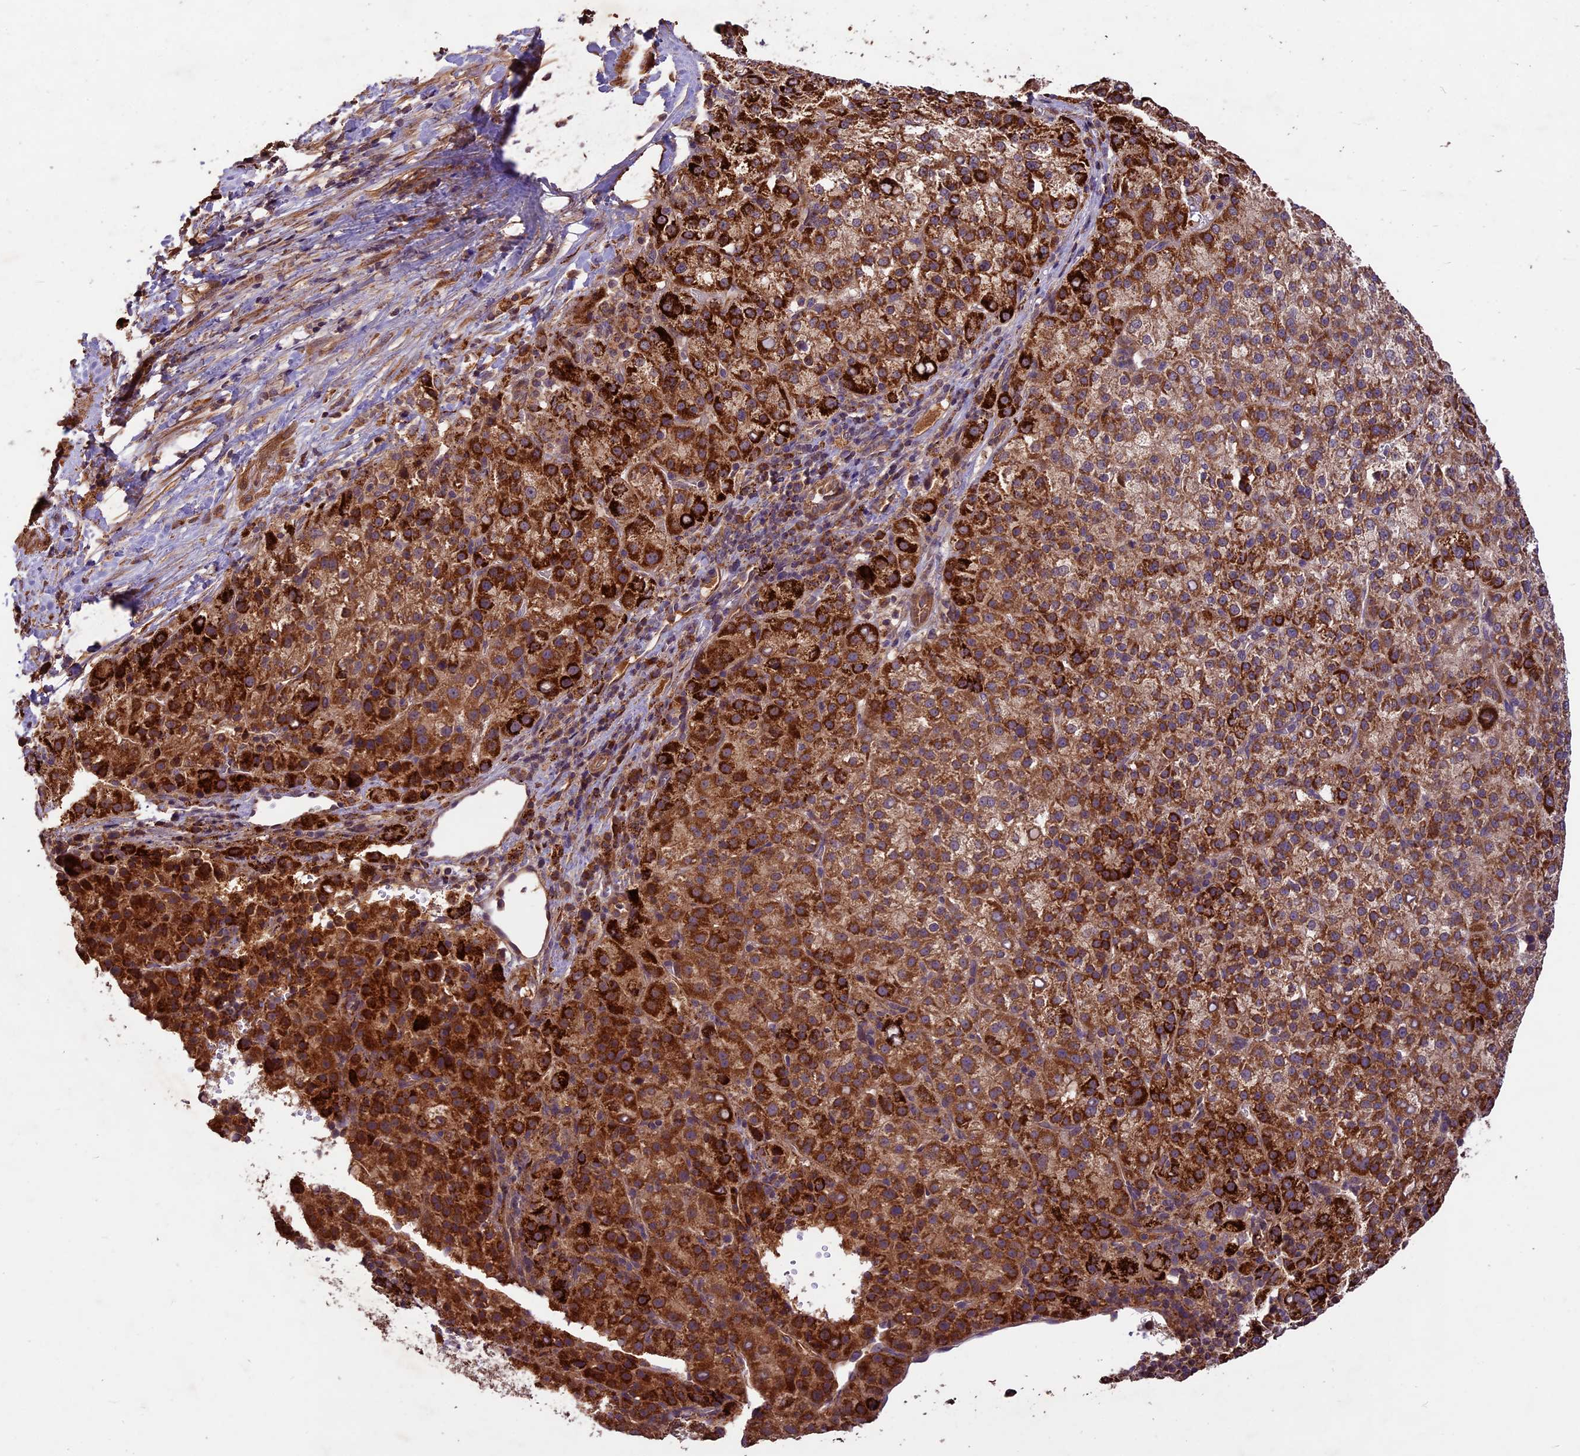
{"staining": {"intensity": "strong", "quantity": ">75%", "location": "cytoplasmic/membranous"}, "tissue": "liver cancer", "cell_type": "Tumor cells", "image_type": "cancer", "snomed": [{"axis": "morphology", "description": "Carcinoma, Hepatocellular, NOS"}, {"axis": "topography", "description": "Liver"}], "caption": "The image exhibits a brown stain indicating the presence of a protein in the cytoplasmic/membranous of tumor cells in hepatocellular carcinoma (liver). The staining was performed using DAB (3,3'-diaminobenzidine), with brown indicating positive protein expression. Nuclei are stained blue with hematoxylin.", "gene": "CRLF1", "patient": {"sex": "female", "age": 58}}